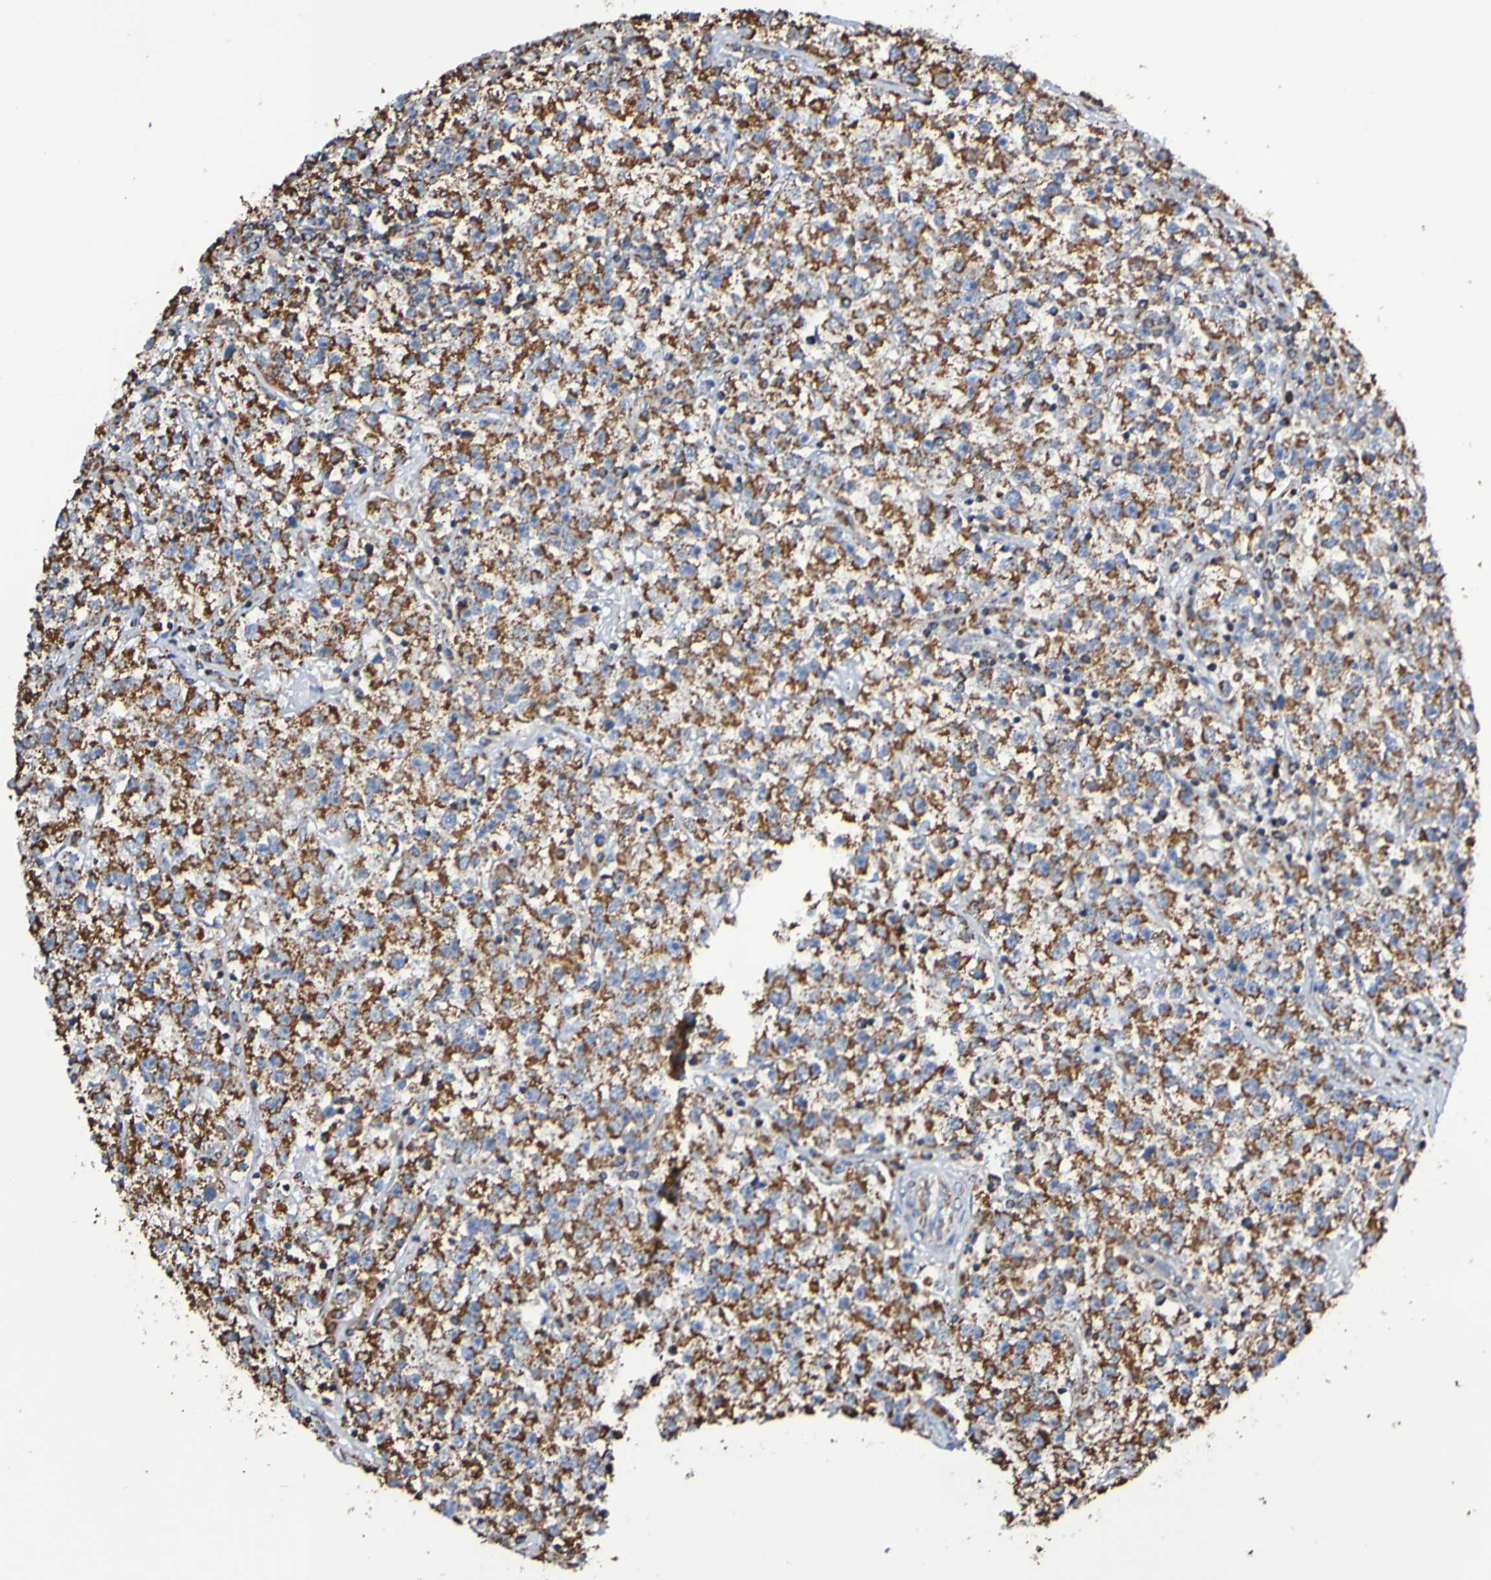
{"staining": {"intensity": "strong", "quantity": ">75%", "location": "cytoplasmic/membranous"}, "tissue": "testis cancer", "cell_type": "Tumor cells", "image_type": "cancer", "snomed": [{"axis": "morphology", "description": "Seminoma, NOS"}, {"axis": "topography", "description": "Testis"}], "caption": "Protein analysis of testis cancer (seminoma) tissue reveals strong cytoplasmic/membranous positivity in approximately >75% of tumor cells.", "gene": "IL18R1", "patient": {"sex": "male", "age": 22}}